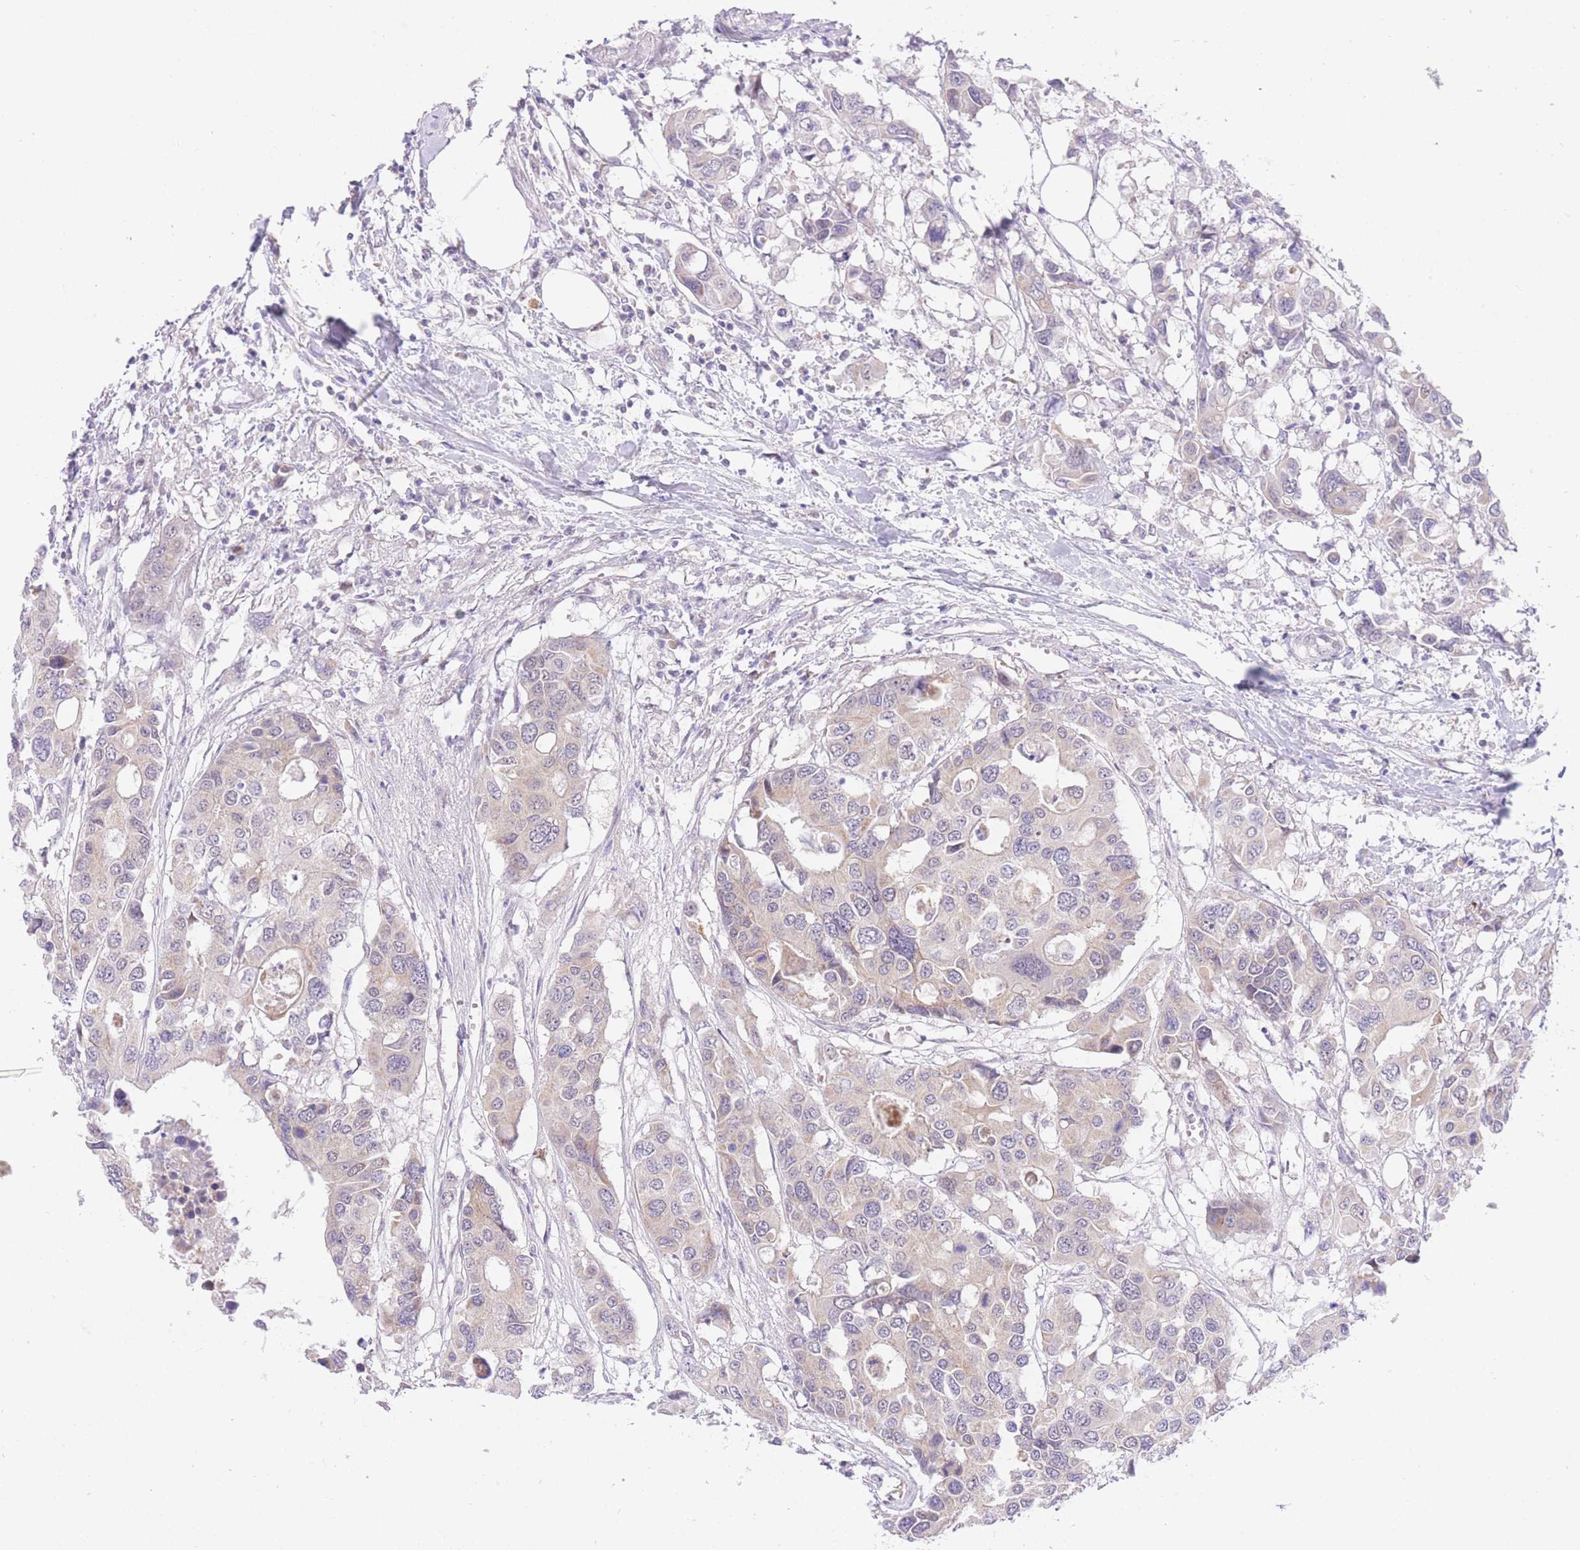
{"staining": {"intensity": "negative", "quantity": "none", "location": "none"}, "tissue": "colorectal cancer", "cell_type": "Tumor cells", "image_type": "cancer", "snomed": [{"axis": "morphology", "description": "Adenocarcinoma, NOS"}, {"axis": "topography", "description": "Colon"}], "caption": "Micrograph shows no protein positivity in tumor cells of colorectal cancer tissue. The staining is performed using DAB (3,3'-diaminobenzidine) brown chromogen with nuclei counter-stained in using hematoxylin.", "gene": "UBXN7", "patient": {"sex": "male", "age": 77}}